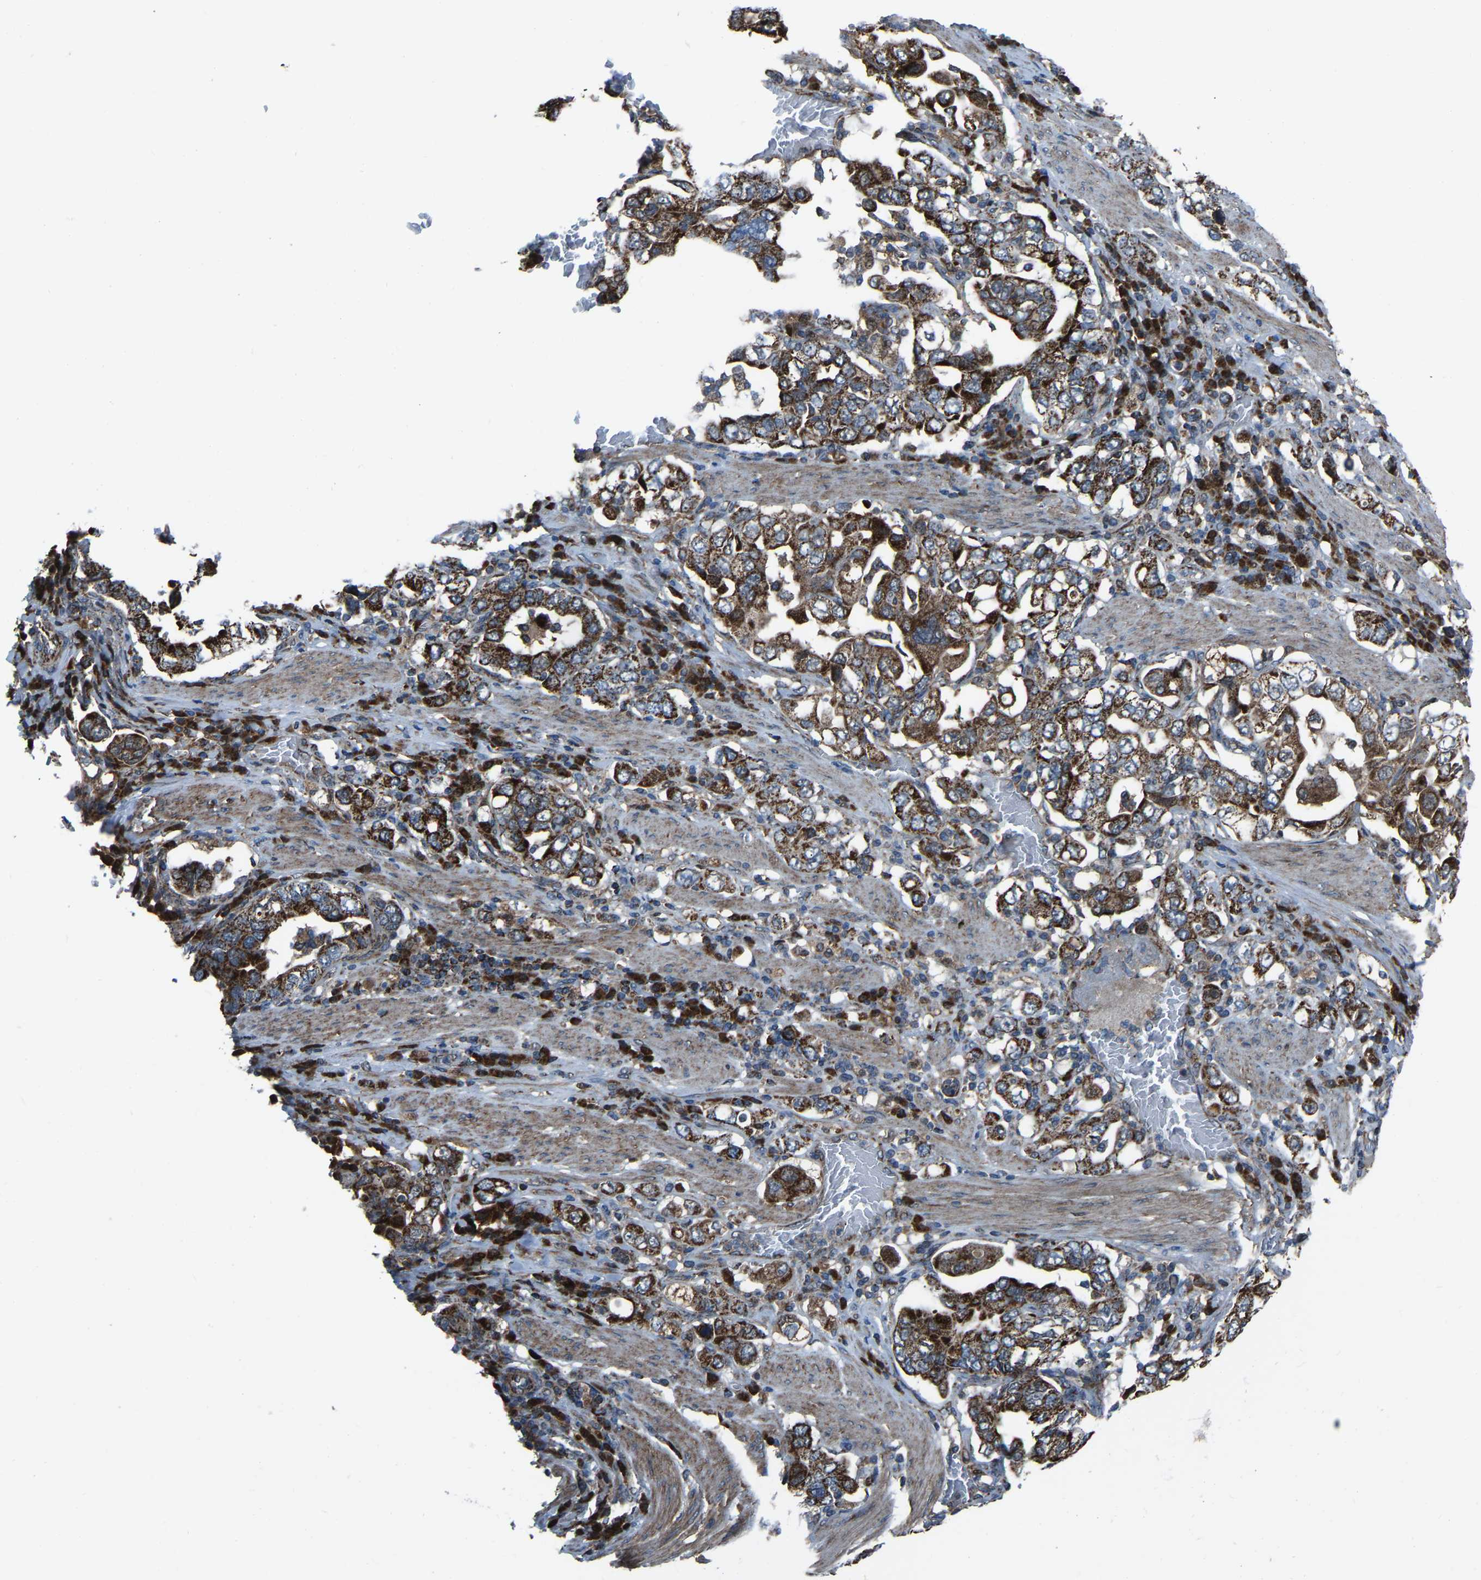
{"staining": {"intensity": "strong", "quantity": ">75%", "location": "cytoplasmic/membranous"}, "tissue": "stomach cancer", "cell_type": "Tumor cells", "image_type": "cancer", "snomed": [{"axis": "morphology", "description": "Adenocarcinoma, NOS"}, {"axis": "topography", "description": "Stomach, upper"}], "caption": "About >75% of tumor cells in human adenocarcinoma (stomach) exhibit strong cytoplasmic/membranous protein staining as visualized by brown immunohistochemical staining.", "gene": "AKR1A1", "patient": {"sex": "male", "age": 62}}